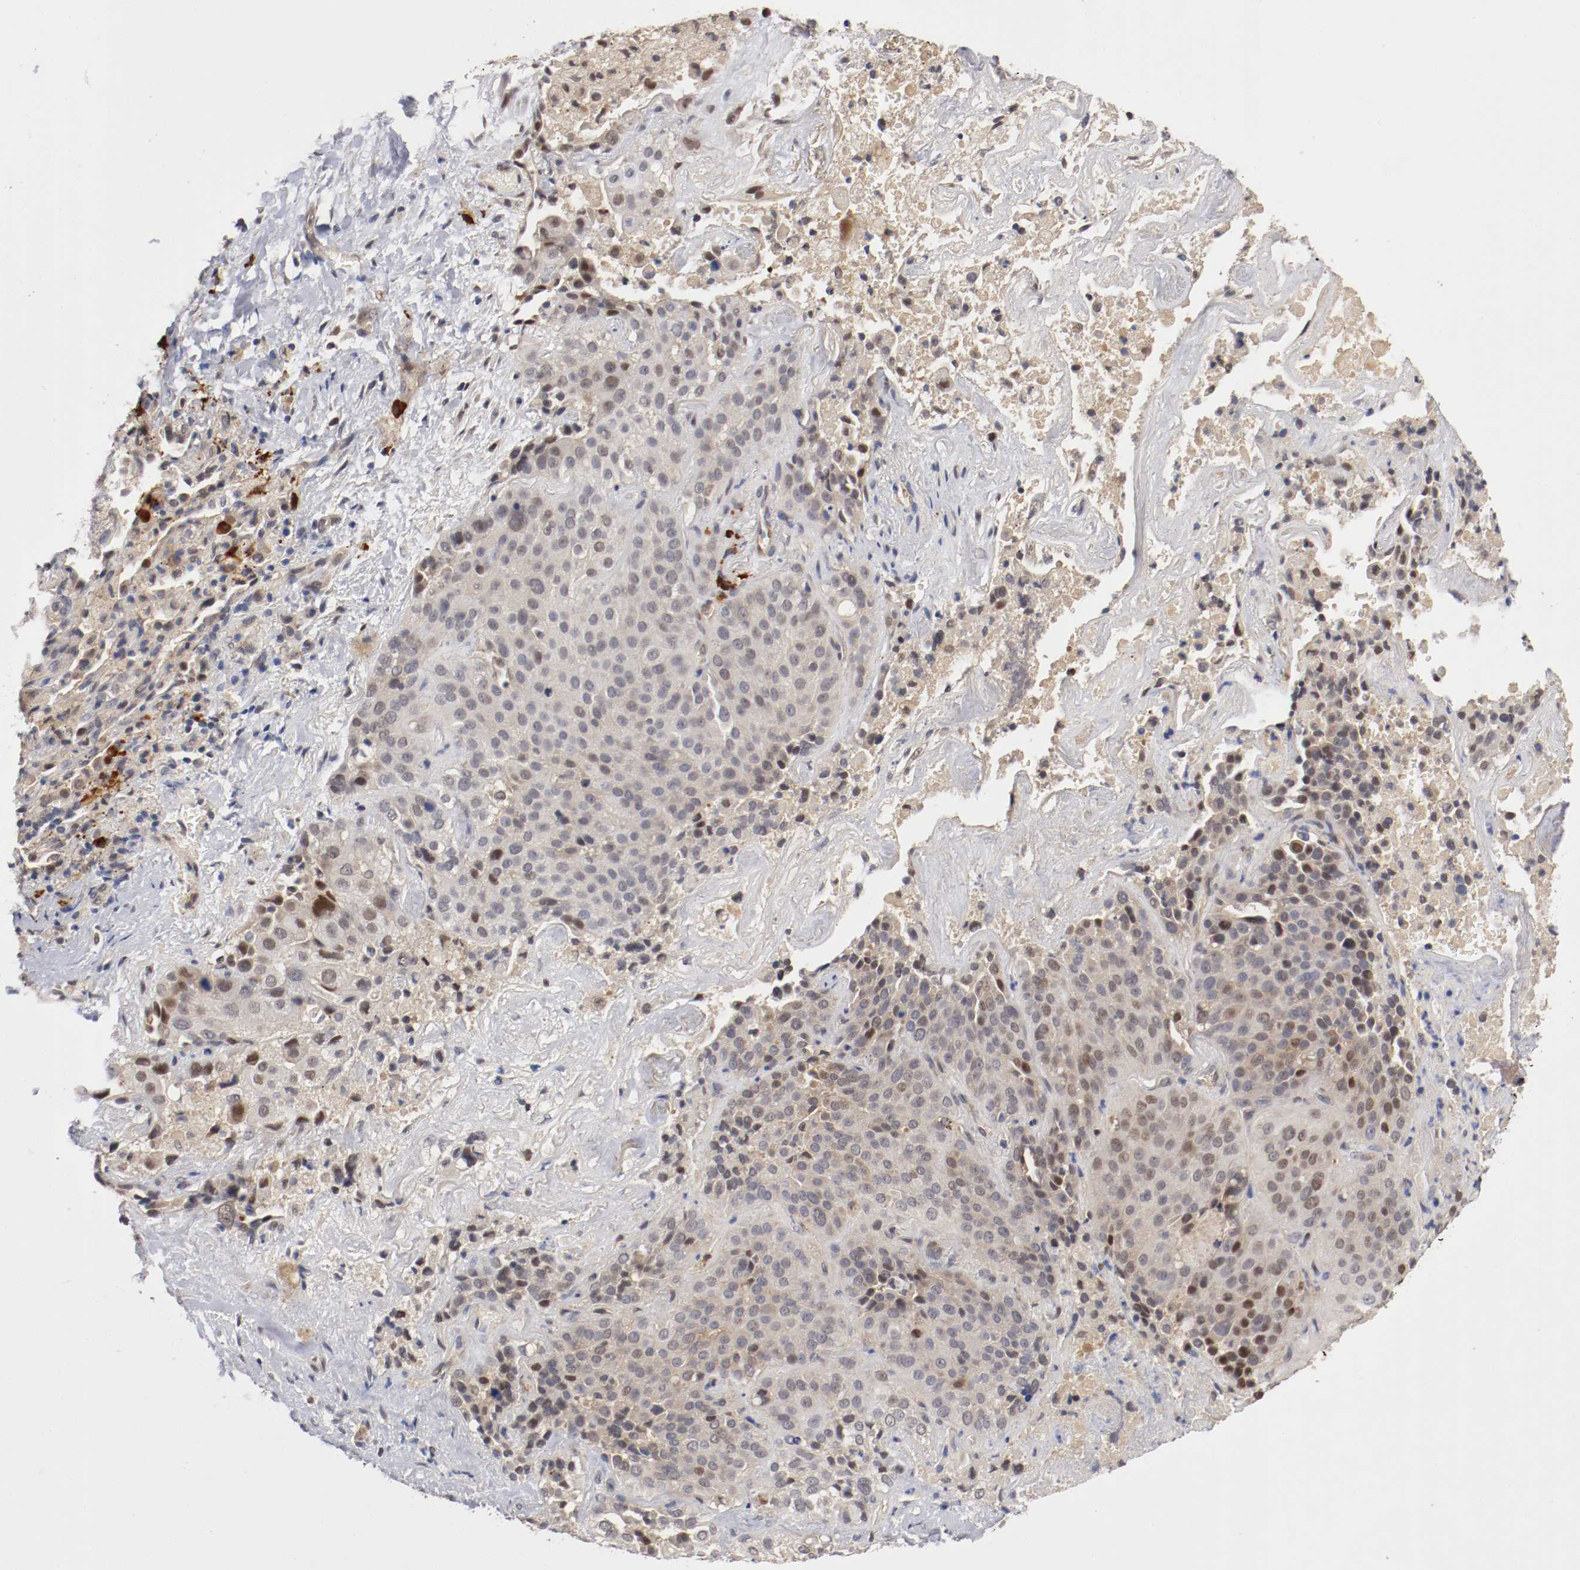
{"staining": {"intensity": "weak", "quantity": "25%-75%", "location": "cytoplasmic/membranous,nuclear"}, "tissue": "lung cancer", "cell_type": "Tumor cells", "image_type": "cancer", "snomed": [{"axis": "morphology", "description": "Squamous cell carcinoma, NOS"}, {"axis": "topography", "description": "Lung"}], "caption": "This is a micrograph of immunohistochemistry staining of lung squamous cell carcinoma, which shows weak positivity in the cytoplasmic/membranous and nuclear of tumor cells.", "gene": "DNMT3B", "patient": {"sex": "male", "age": 54}}